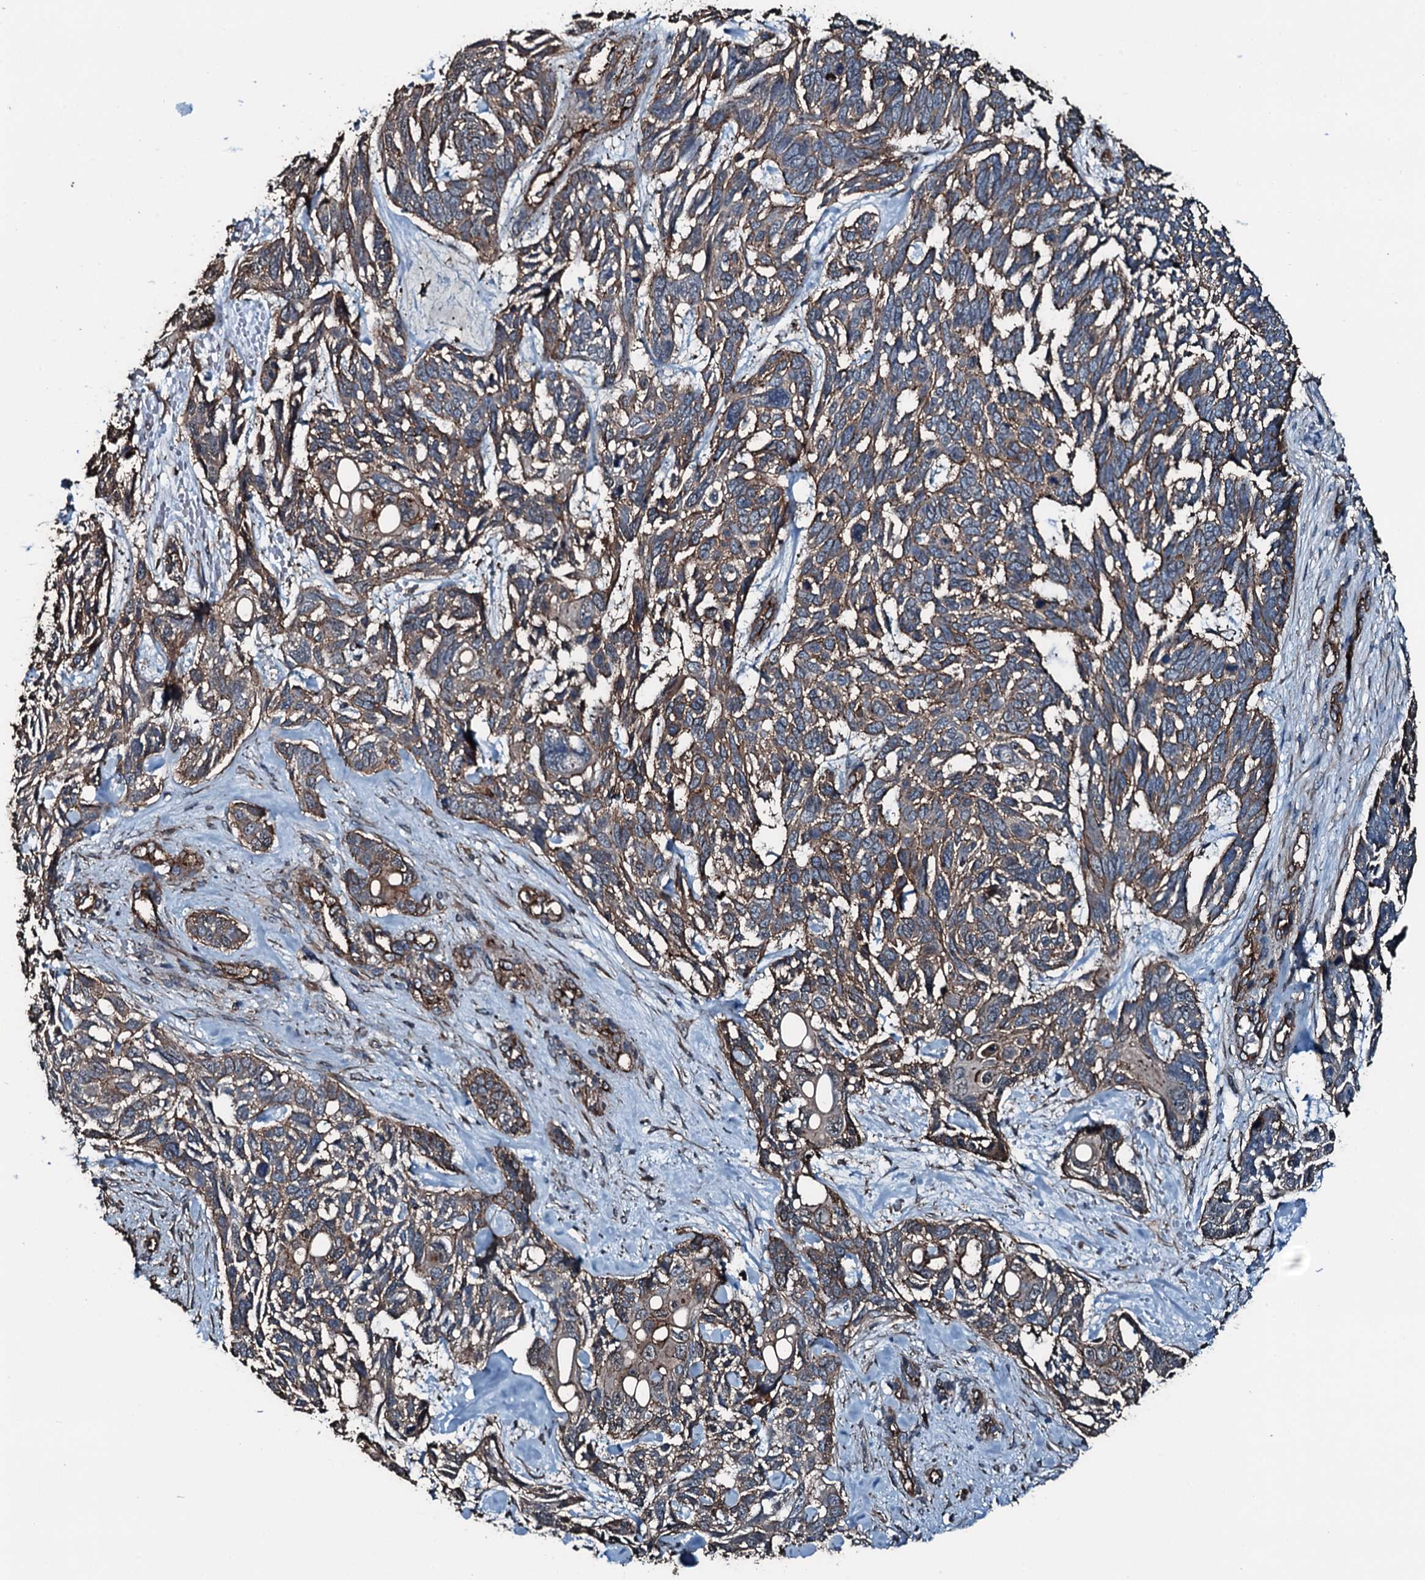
{"staining": {"intensity": "moderate", "quantity": ">75%", "location": "cytoplasmic/membranous"}, "tissue": "skin cancer", "cell_type": "Tumor cells", "image_type": "cancer", "snomed": [{"axis": "morphology", "description": "Basal cell carcinoma"}, {"axis": "topography", "description": "Skin"}], "caption": "Protein staining of skin cancer (basal cell carcinoma) tissue demonstrates moderate cytoplasmic/membranous staining in about >75% of tumor cells.", "gene": "SLC25A38", "patient": {"sex": "male", "age": 88}}